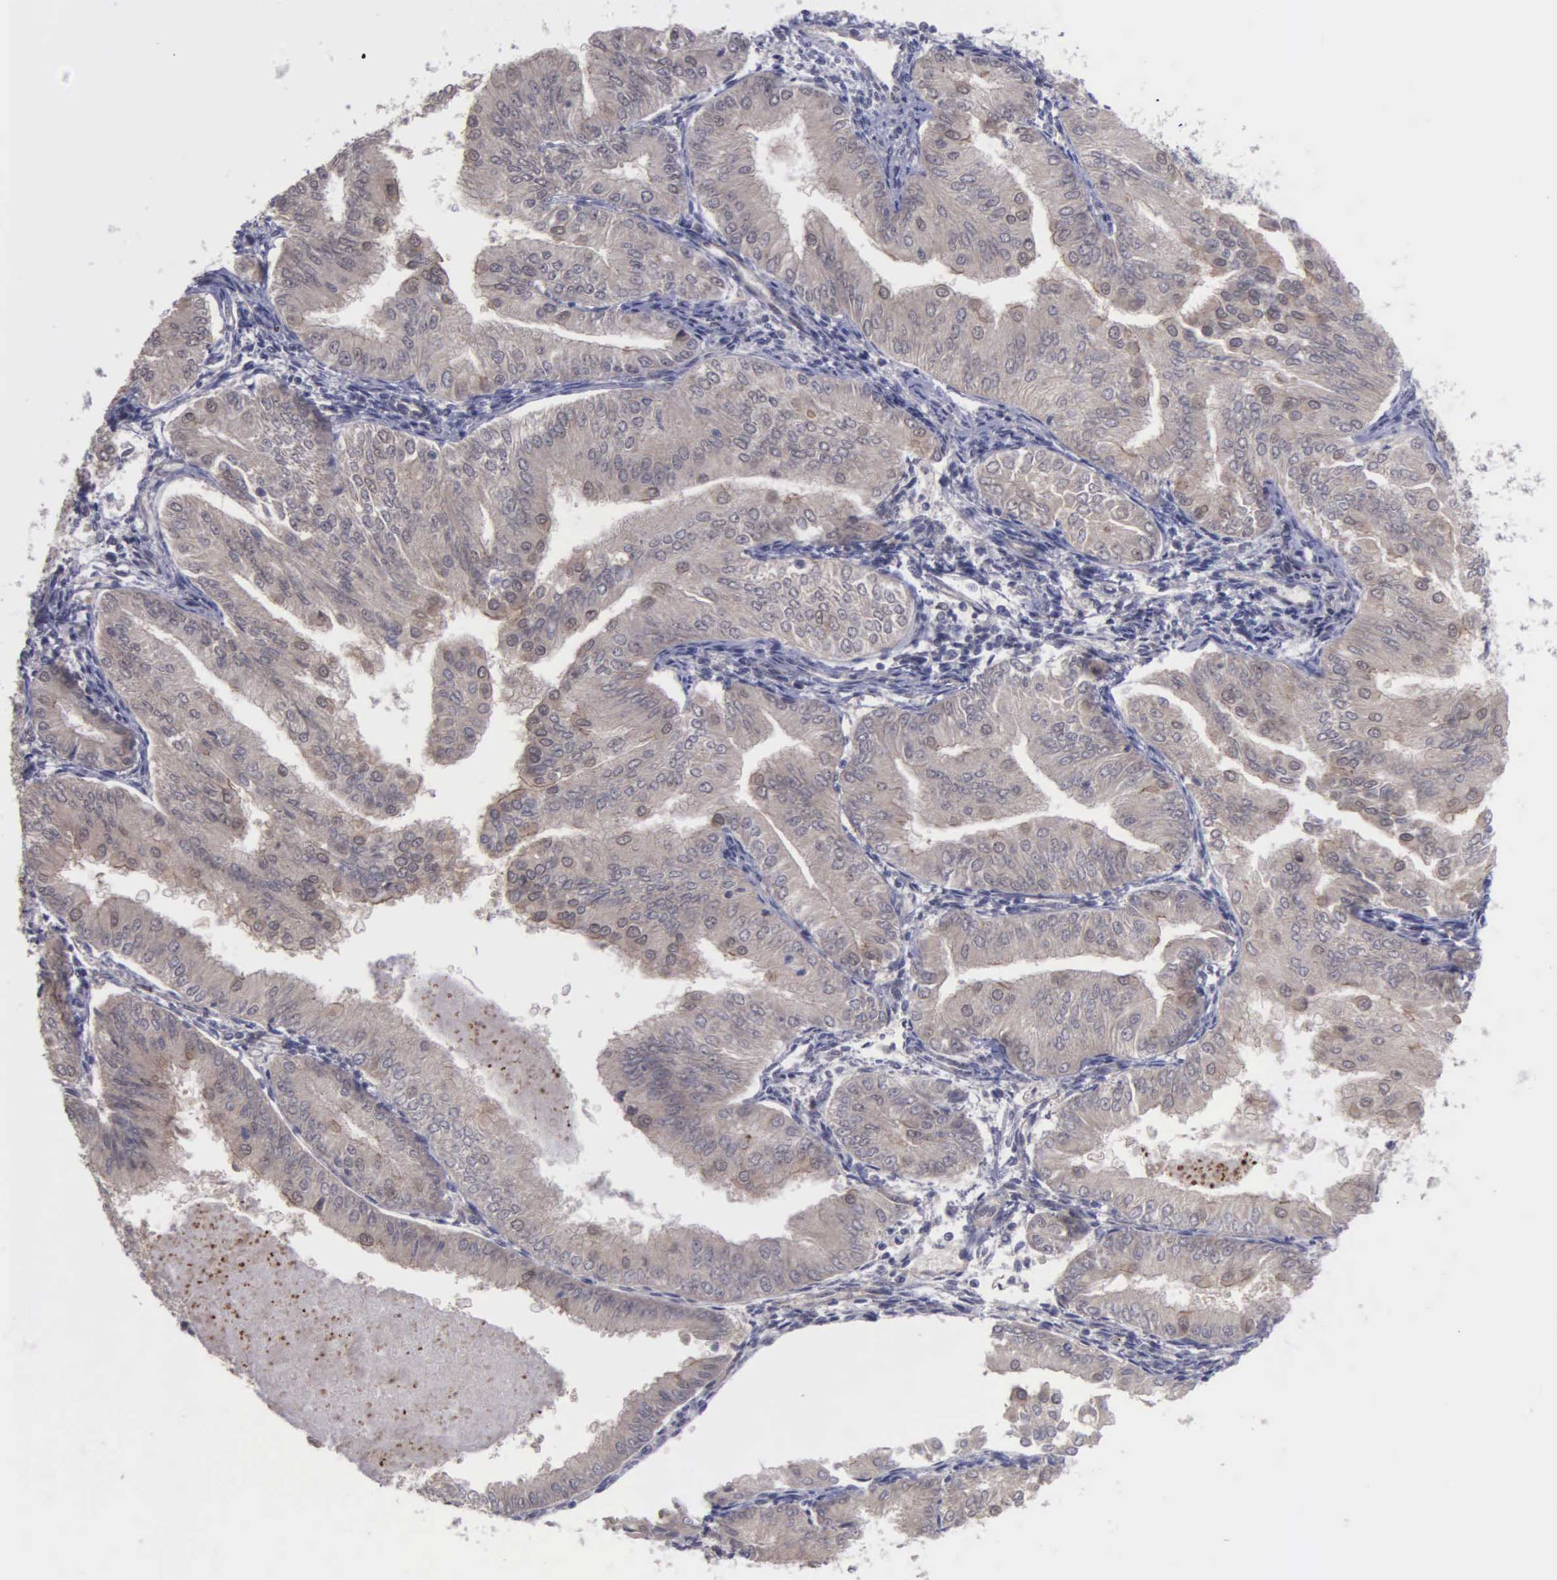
{"staining": {"intensity": "weak", "quantity": ">75%", "location": "cytoplasmic/membranous,nuclear"}, "tissue": "endometrial cancer", "cell_type": "Tumor cells", "image_type": "cancer", "snomed": [{"axis": "morphology", "description": "Adenocarcinoma, NOS"}, {"axis": "topography", "description": "Endometrium"}], "caption": "The image displays a brown stain indicating the presence of a protein in the cytoplasmic/membranous and nuclear of tumor cells in endometrial cancer.", "gene": "MAP3K9", "patient": {"sex": "female", "age": 53}}